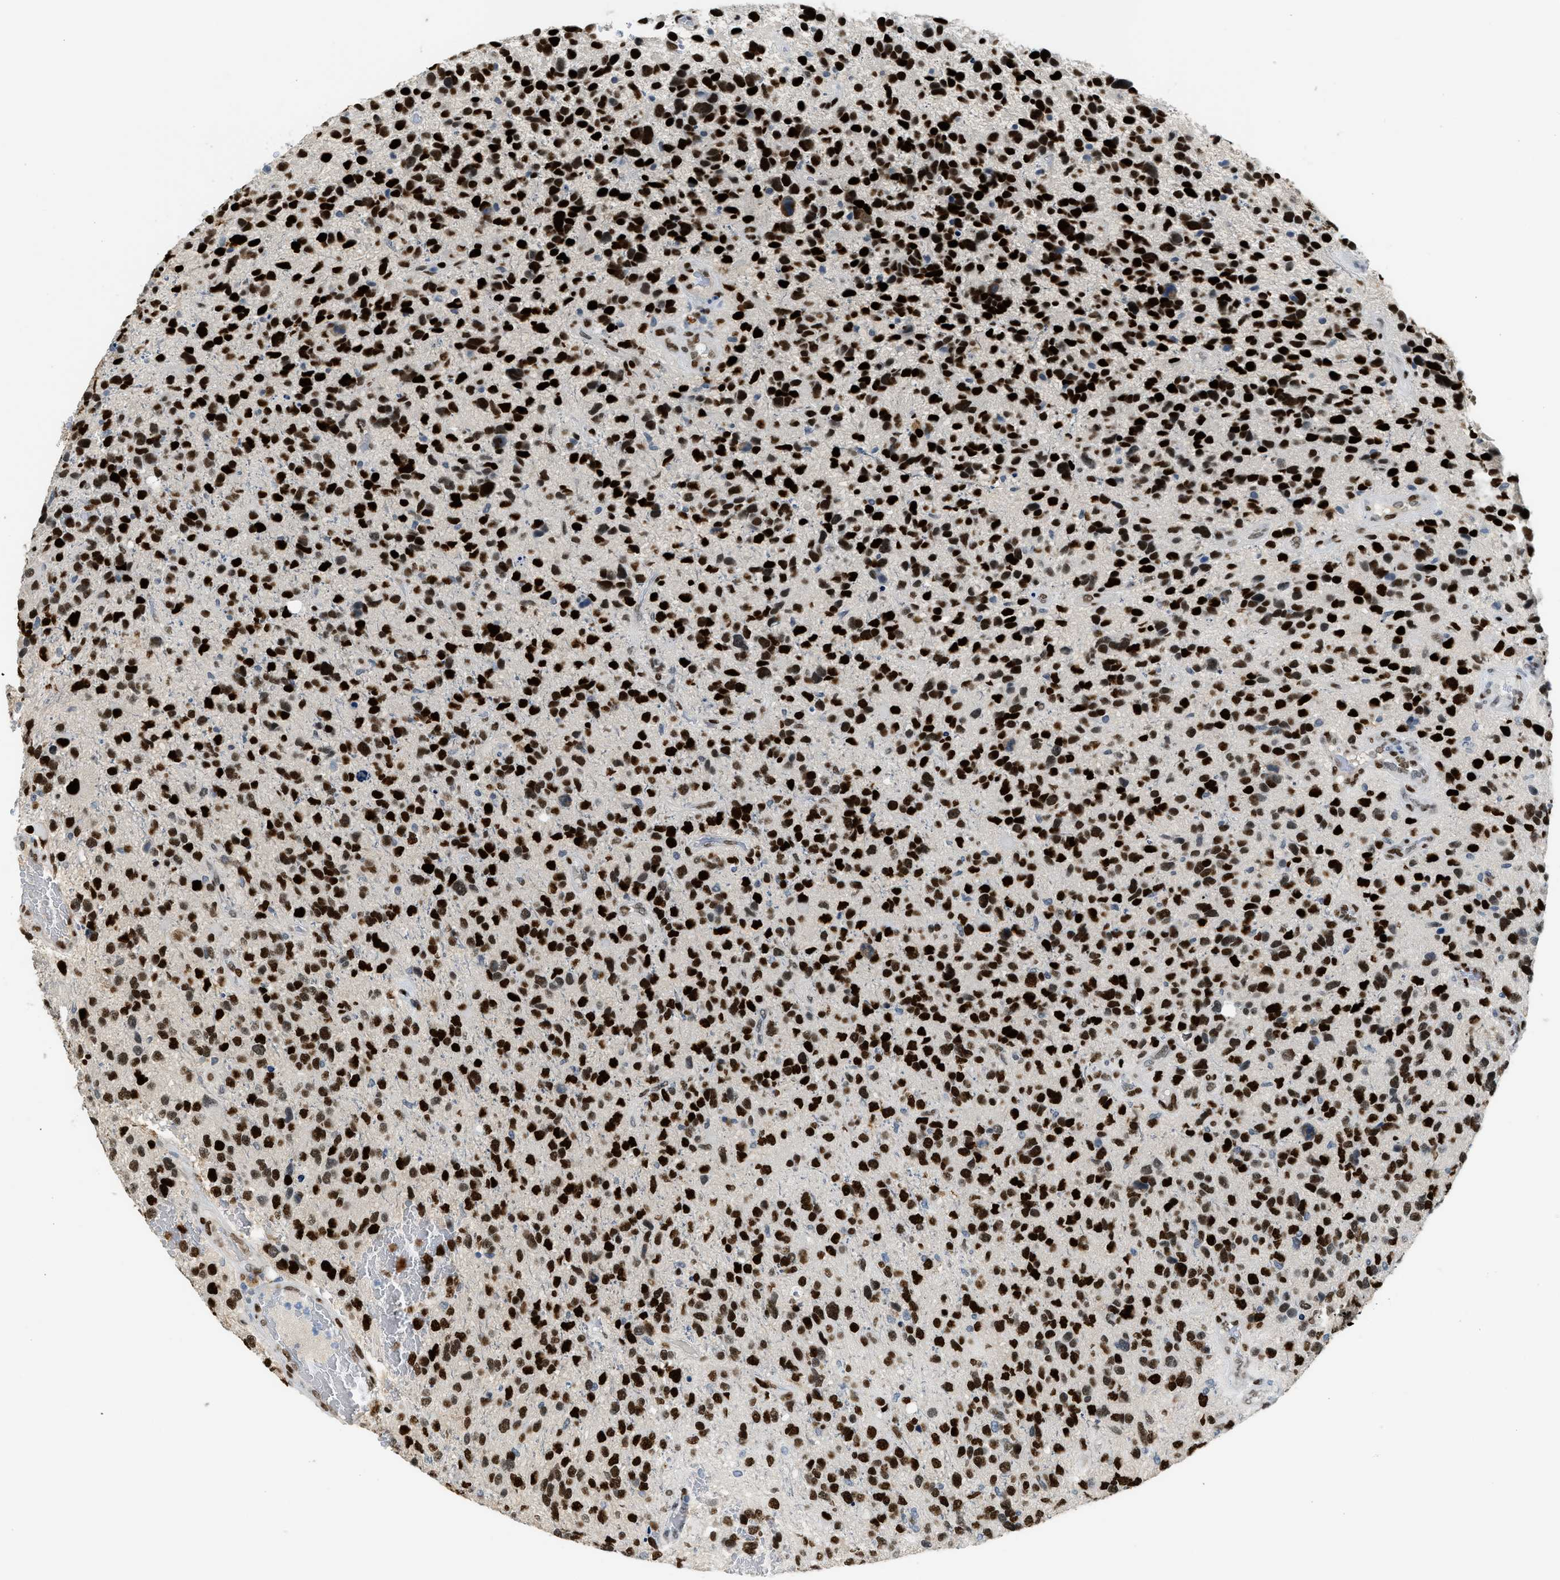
{"staining": {"intensity": "strong", "quantity": ">75%", "location": "nuclear"}, "tissue": "glioma", "cell_type": "Tumor cells", "image_type": "cancer", "snomed": [{"axis": "morphology", "description": "Glioma, malignant, High grade"}, {"axis": "topography", "description": "Brain"}], "caption": "Human malignant glioma (high-grade) stained with a protein marker displays strong staining in tumor cells.", "gene": "ZBTB20", "patient": {"sex": "female", "age": 58}}